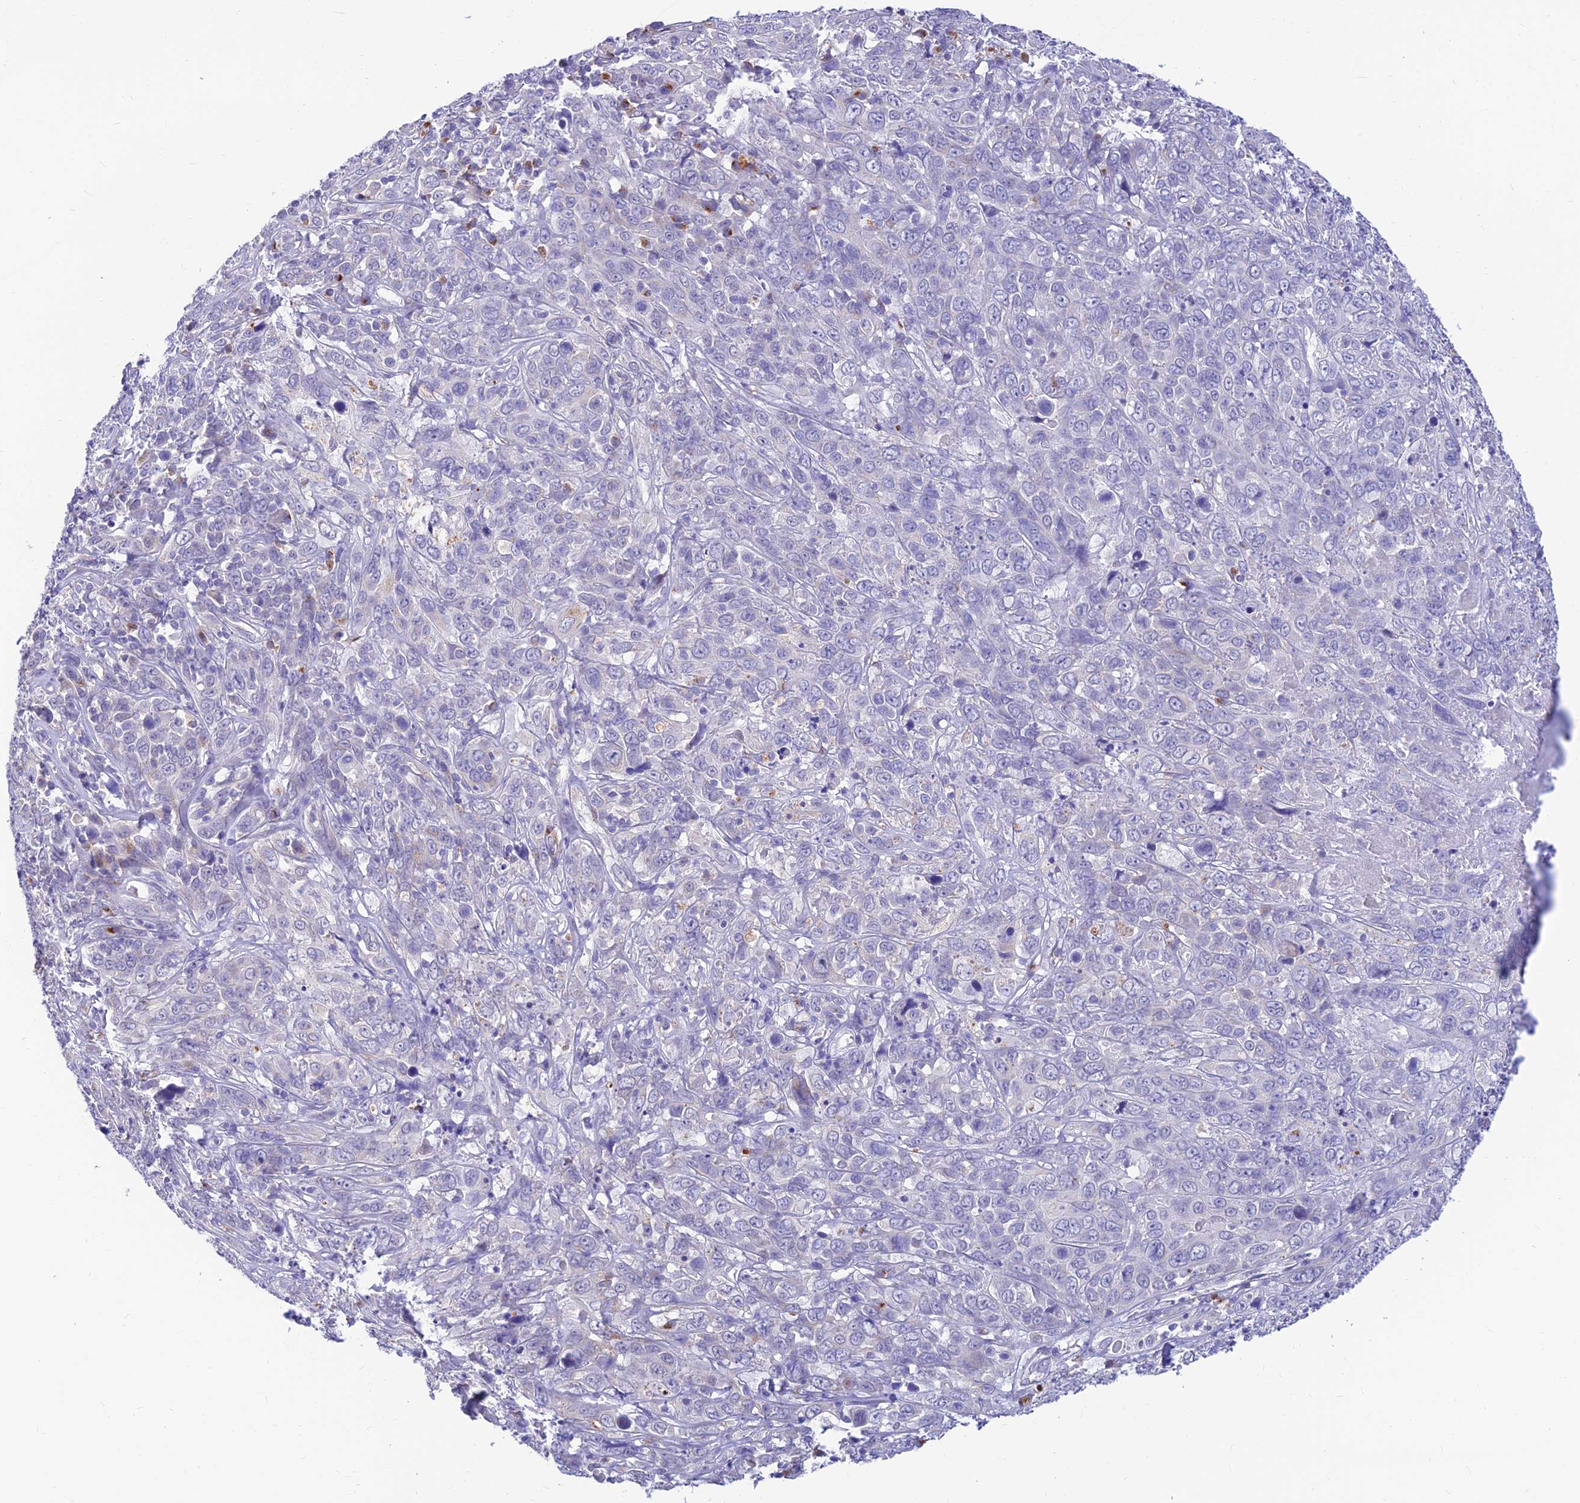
{"staining": {"intensity": "negative", "quantity": "none", "location": "none"}, "tissue": "cervical cancer", "cell_type": "Tumor cells", "image_type": "cancer", "snomed": [{"axis": "morphology", "description": "Squamous cell carcinoma, NOS"}, {"axis": "topography", "description": "Cervix"}], "caption": "DAB (3,3'-diaminobenzidine) immunohistochemical staining of human cervical squamous cell carcinoma exhibits no significant expression in tumor cells. (IHC, brightfield microscopy, high magnification).", "gene": "INKA1", "patient": {"sex": "female", "age": 46}}